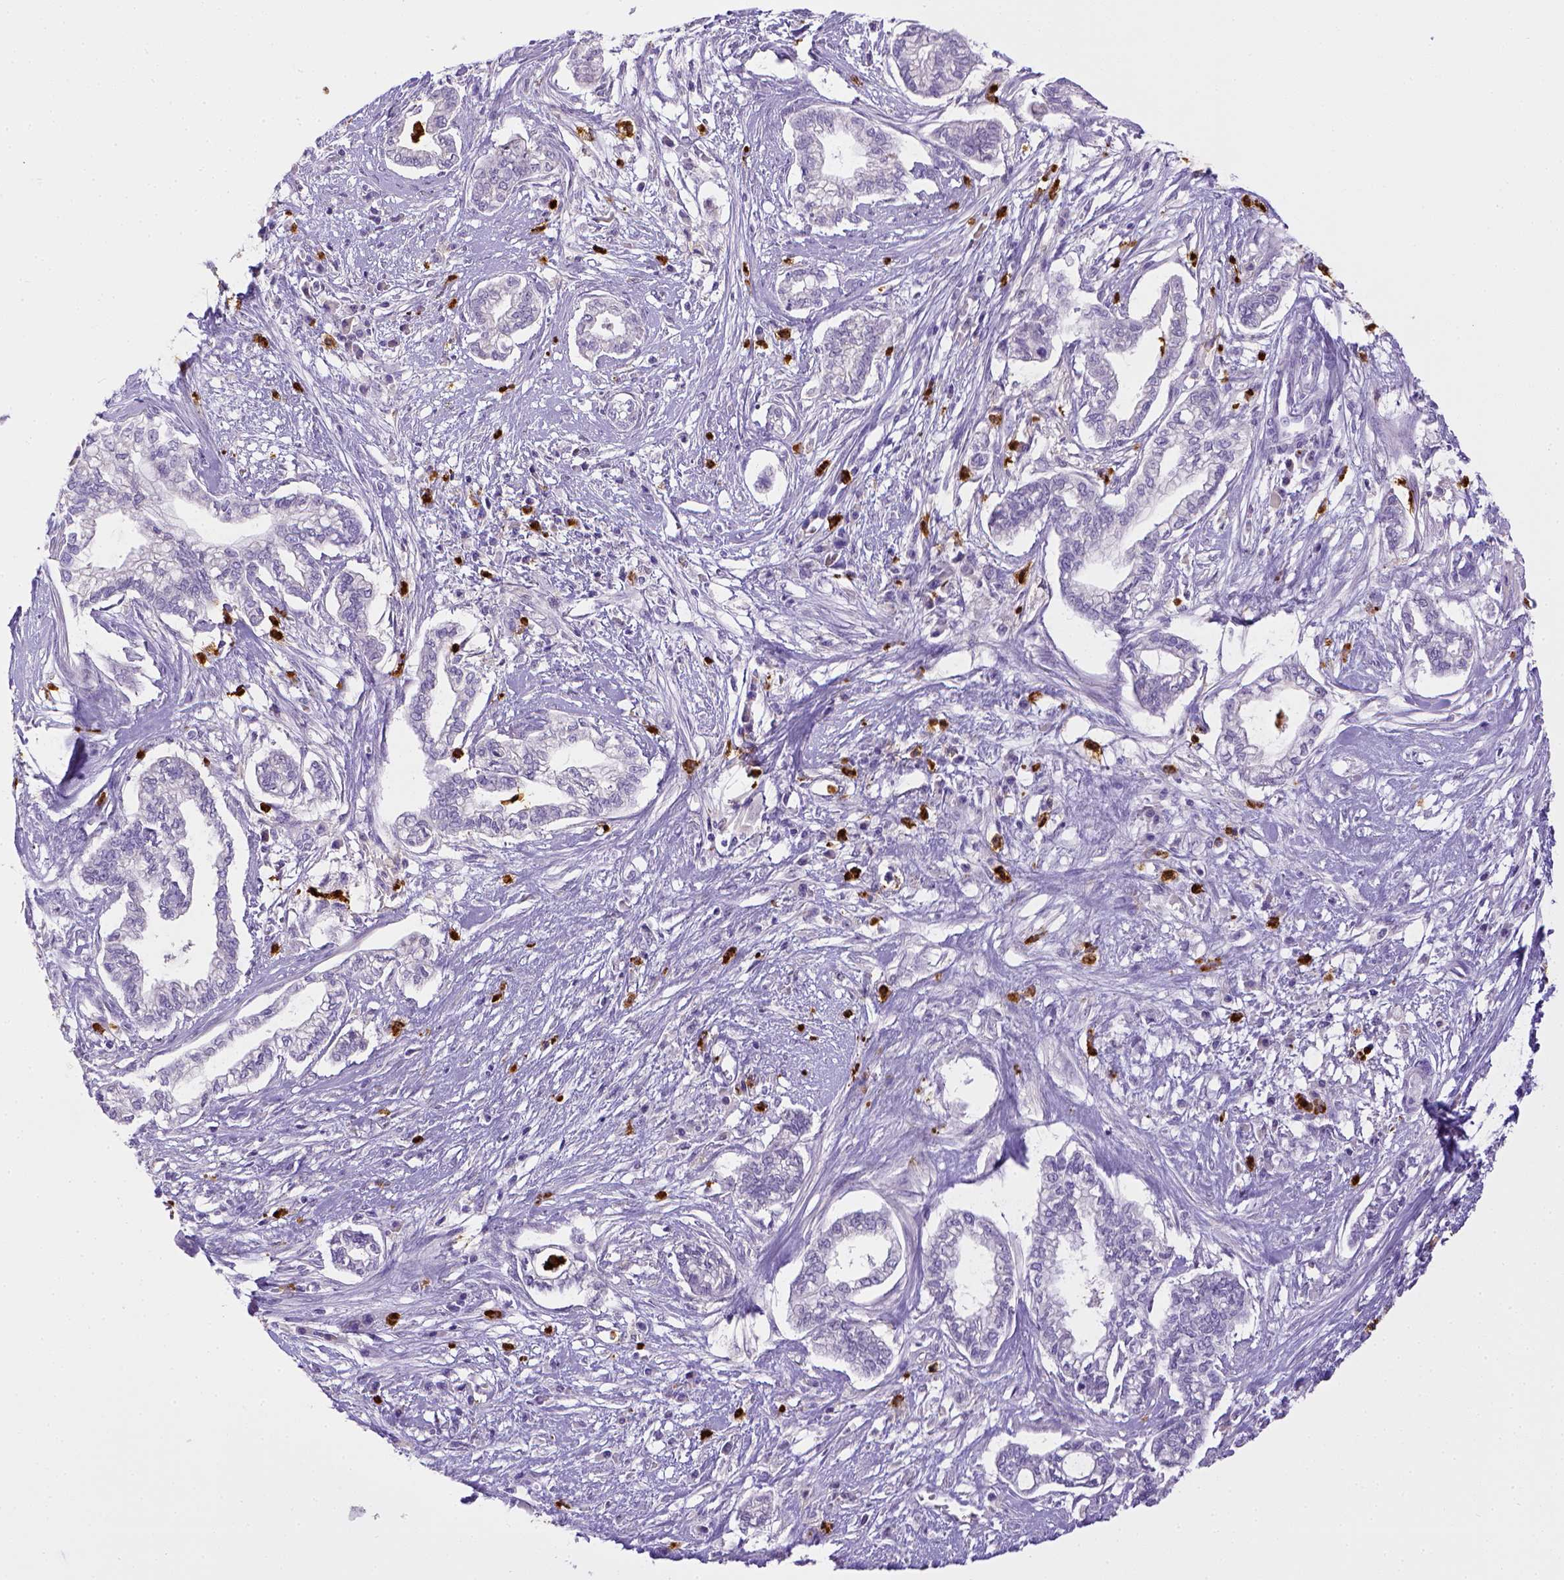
{"staining": {"intensity": "negative", "quantity": "none", "location": "none"}, "tissue": "cervical cancer", "cell_type": "Tumor cells", "image_type": "cancer", "snomed": [{"axis": "morphology", "description": "Adenocarcinoma, NOS"}, {"axis": "topography", "description": "Cervix"}], "caption": "Tumor cells are negative for protein expression in human cervical adenocarcinoma.", "gene": "ITGAM", "patient": {"sex": "female", "age": 62}}